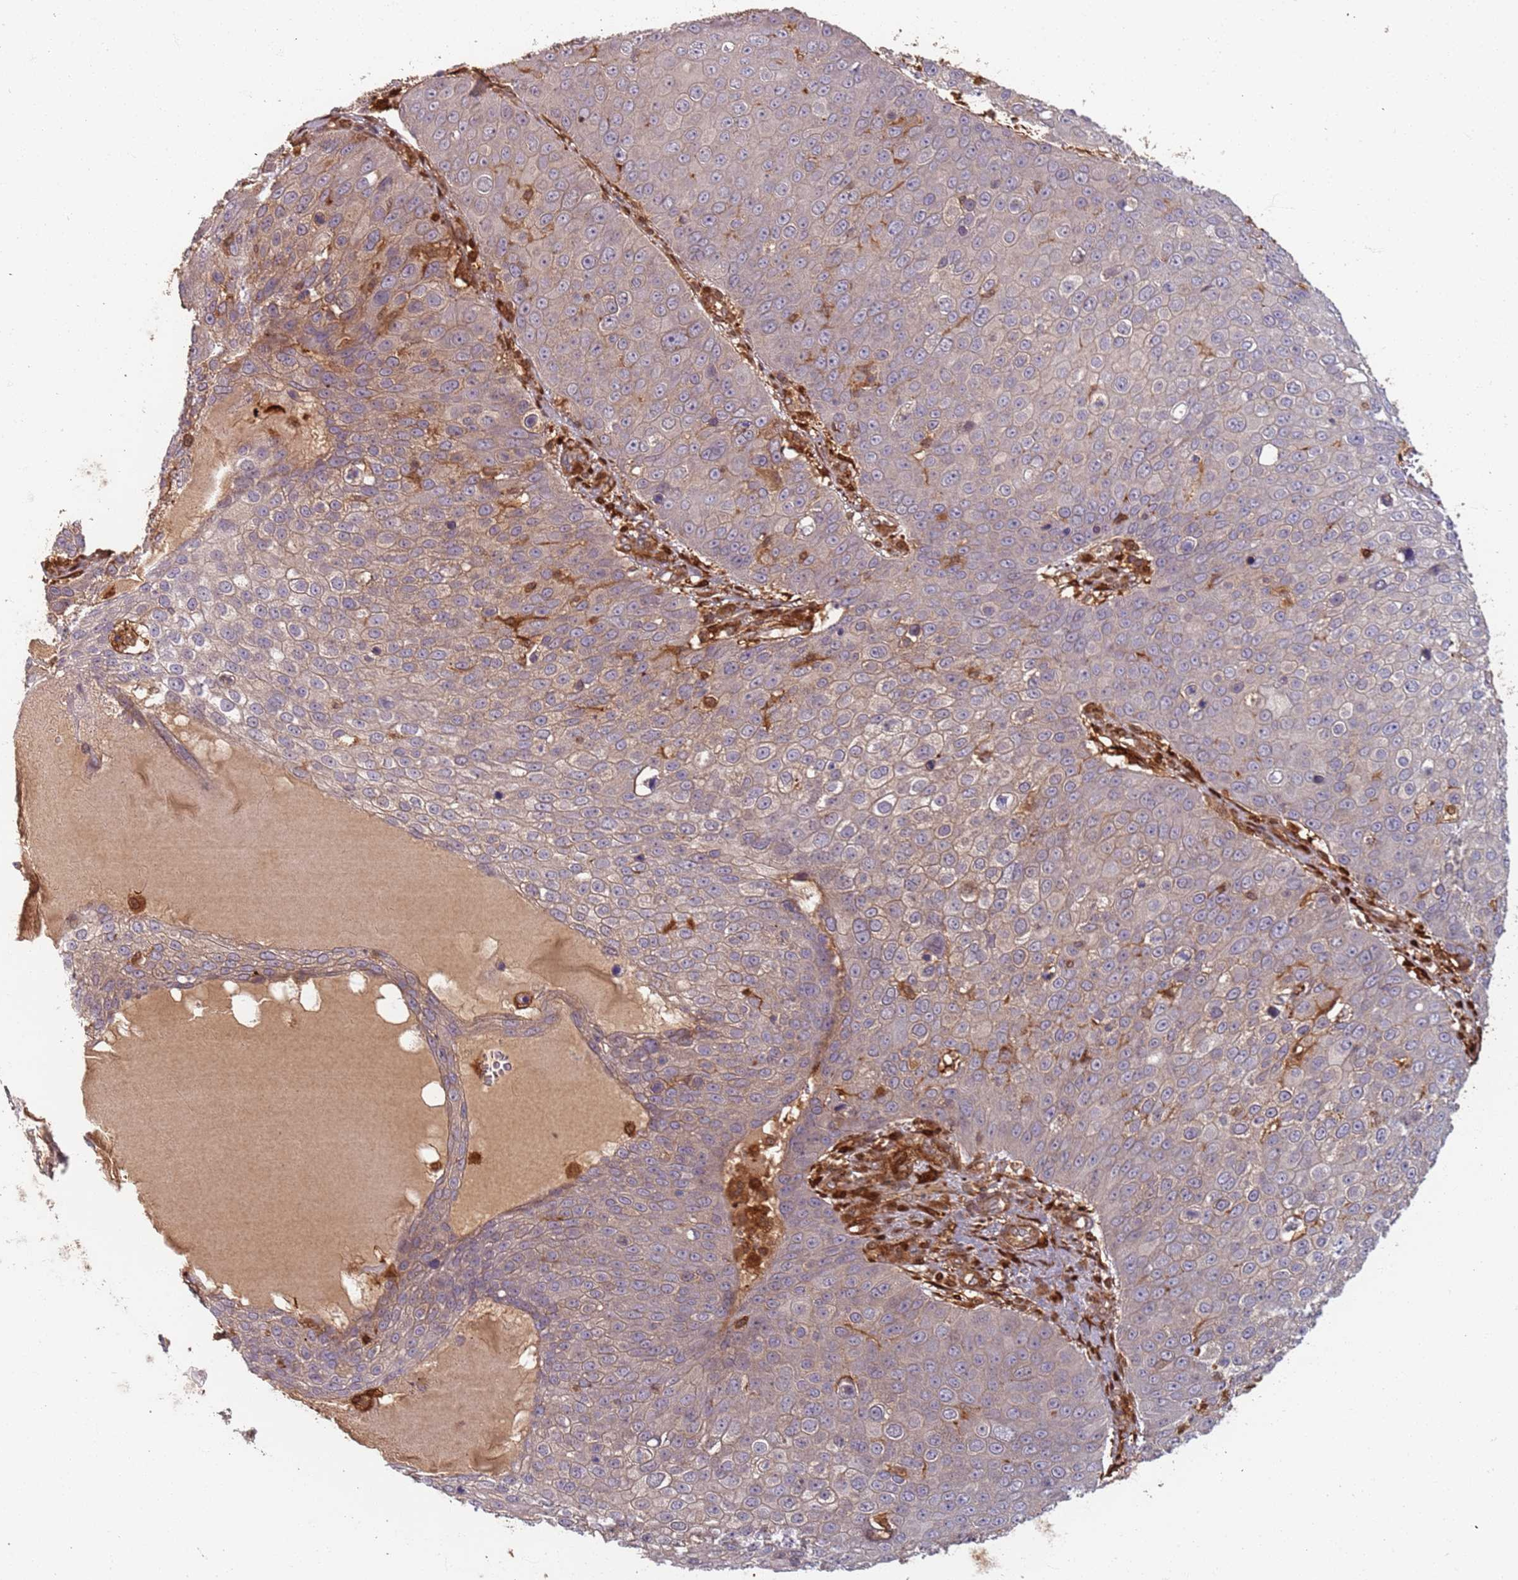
{"staining": {"intensity": "weak", "quantity": "<25%", "location": "cytoplasmic/membranous"}, "tissue": "skin cancer", "cell_type": "Tumor cells", "image_type": "cancer", "snomed": [{"axis": "morphology", "description": "Squamous cell carcinoma, NOS"}, {"axis": "topography", "description": "Skin"}], "caption": "Skin cancer stained for a protein using IHC displays no expression tumor cells.", "gene": "SDCCAG8", "patient": {"sex": "male", "age": 71}}